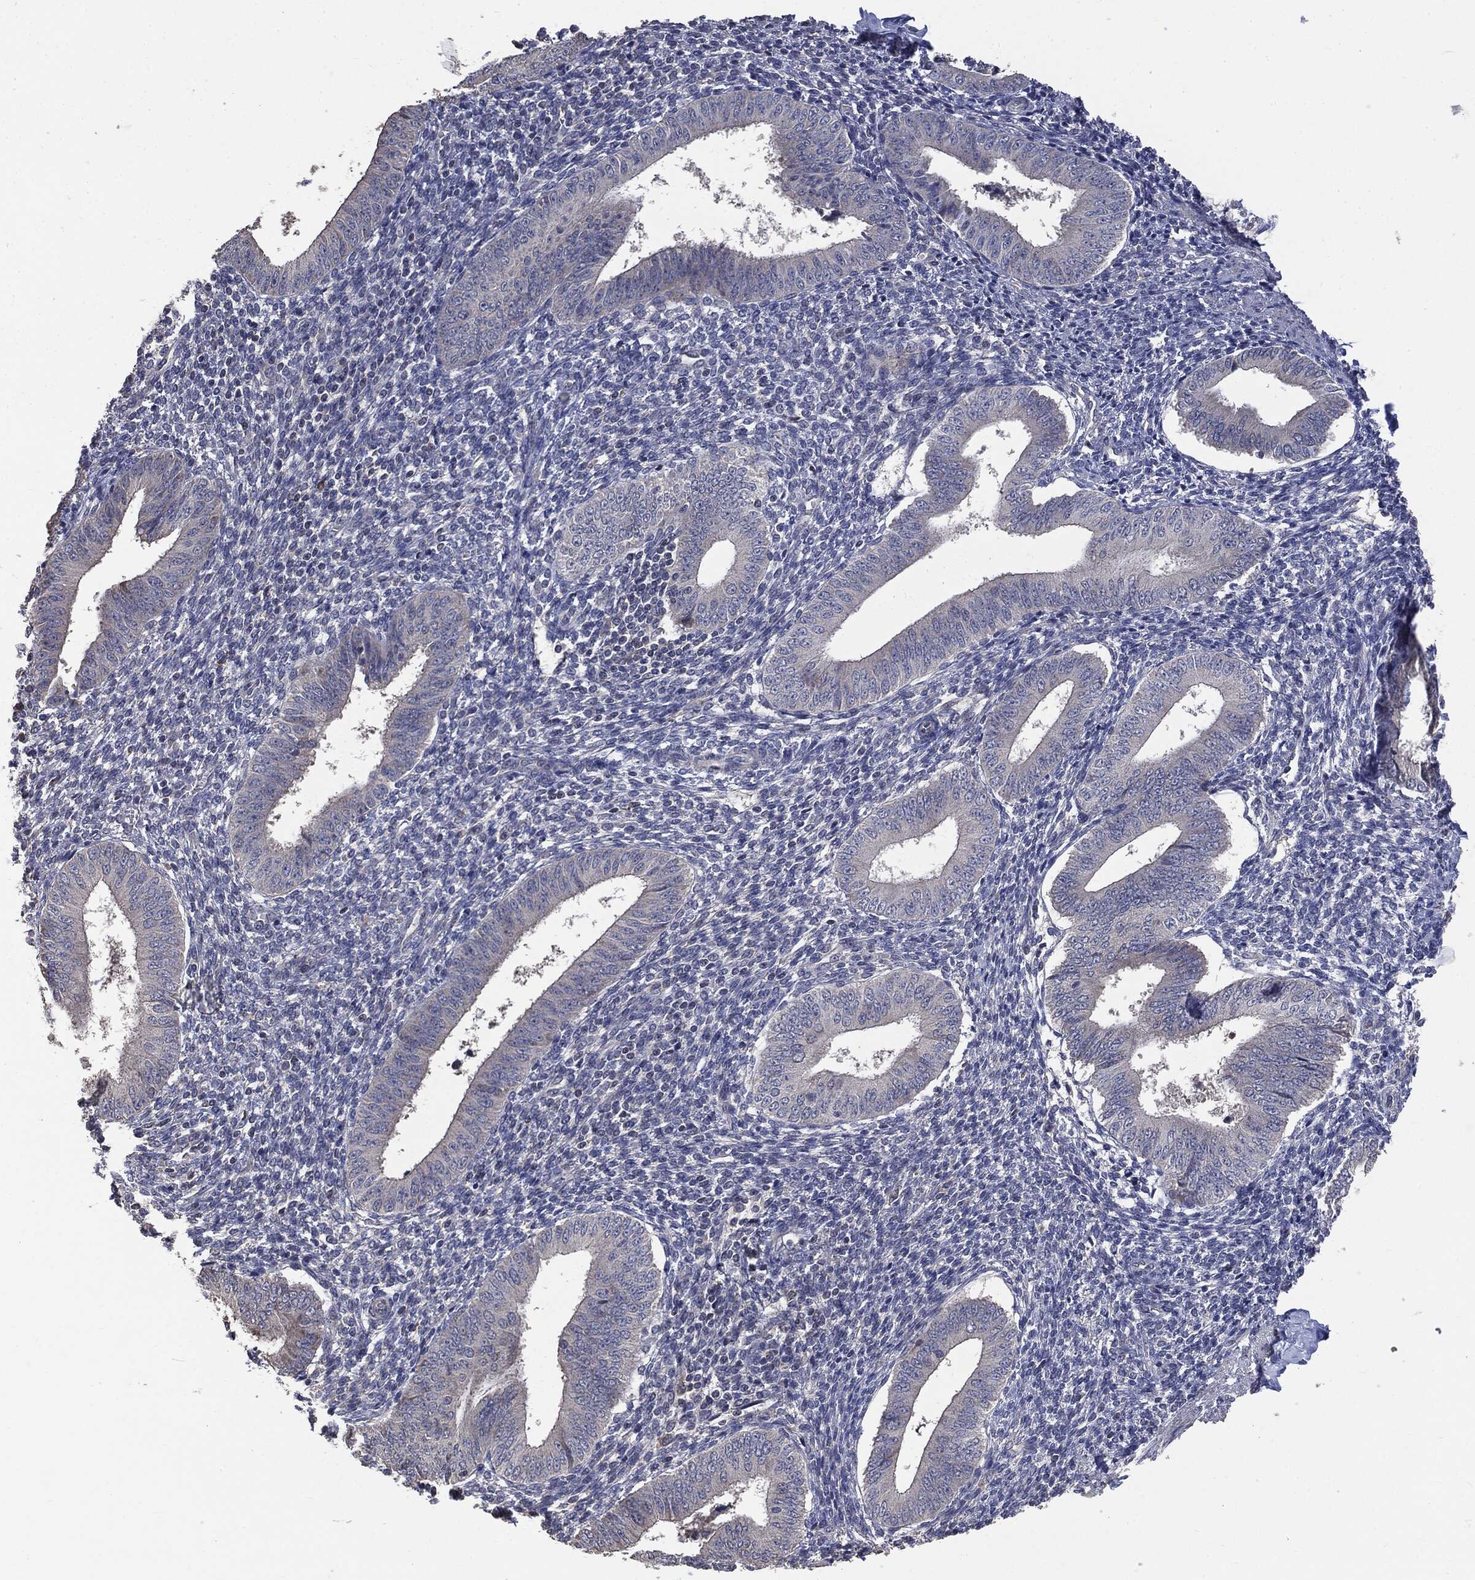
{"staining": {"intensity": "negative", "quantity": "none", "location": "none"}, "tissue": "endometrium", "cell_type": "Cells in endometrial stroma", "image_type": "normal", "snomed": [{"axis": "morphology", "description": "Normal tissue, NOS"}, {"axis": "topography", "description": "Endometrium"}], "caption": "Cells in endometrial stroma are negative for protein expression in unremarkable human endometrium. Nuclei are stained in blue.", "gene": "MTOR", "patient": {"sex": "female", "age": 39}}